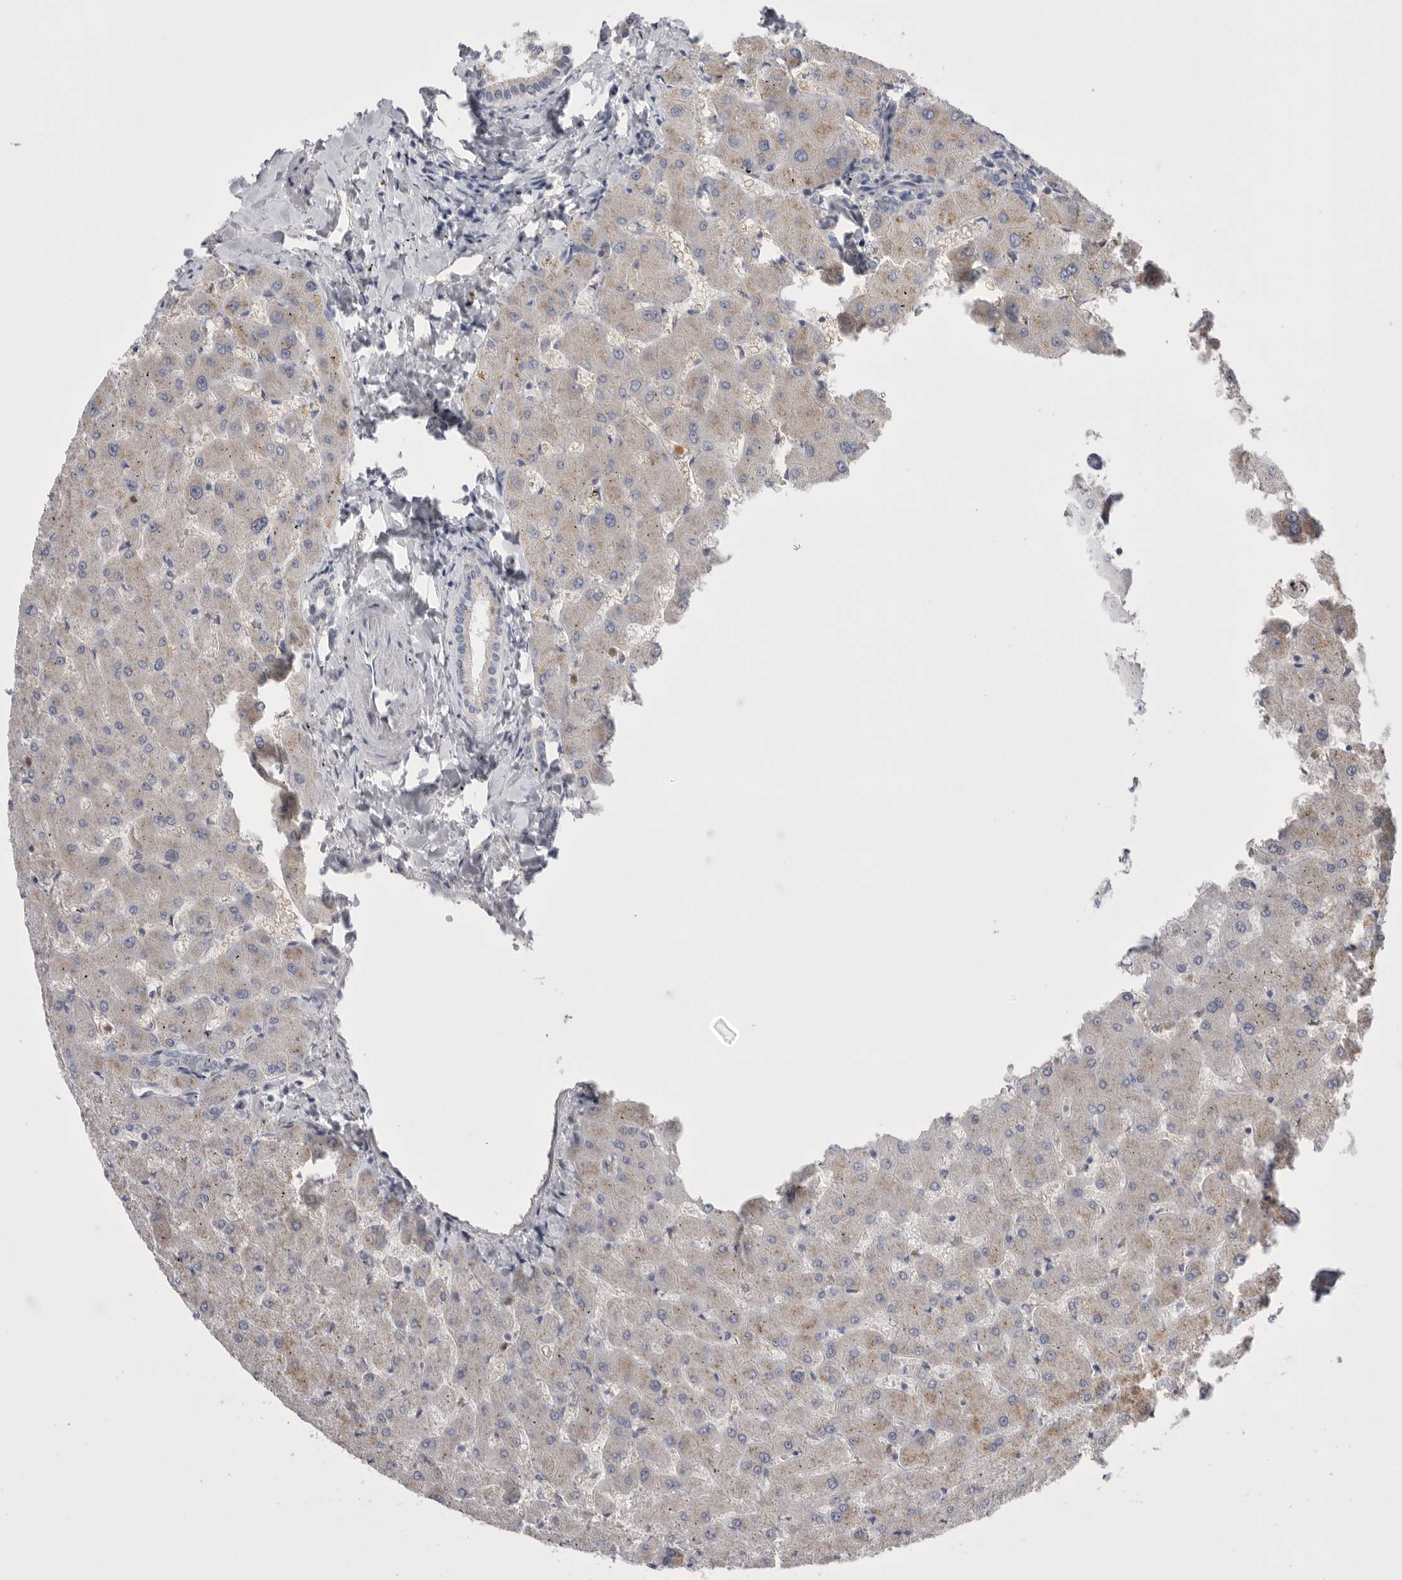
{"staining": {"intensity": "negative", "quantity": "none", "location": "none"}, "tissue": "liver", "cell_type": "Cholangiocytes", "image_type": "normal", "snomed": [{"axis": "morphology", "description": "Normal tissue, NOS"}, {"axis": "topography", "description": "Liver"}], "caption": "The image displays no significant expression in cholangiocytes of liver. Nuclei are stained in blue.", "gene": "CCDC126", "patient": {"sex": "female", "age": 63}}